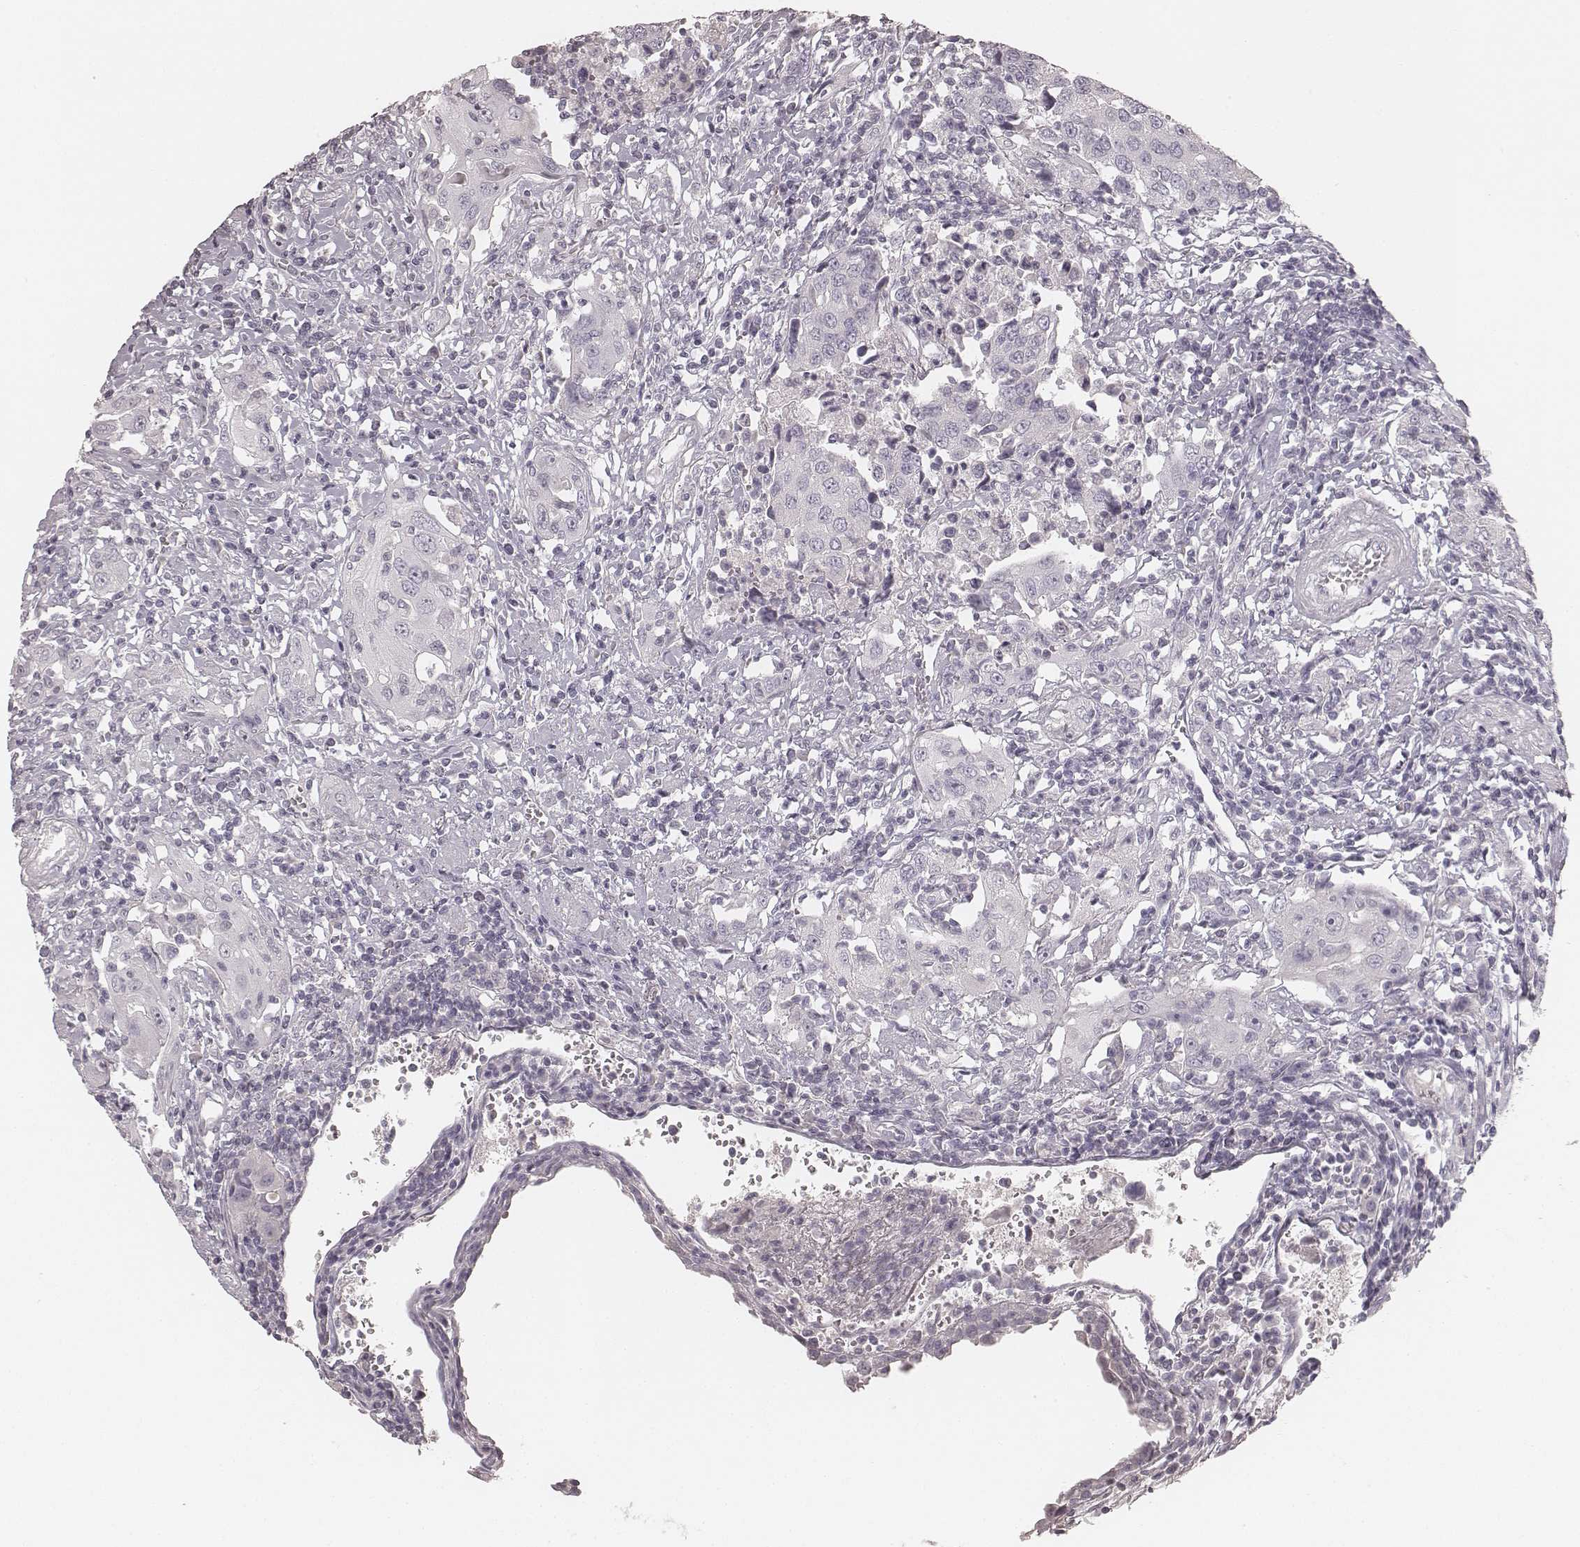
{"staining": {"intensity": "negative", "quantity": "none", "location": "none"}, "tissue": "urothelial cancer", "cell_type": "Tumor cells", "image_type": "cancer", "snomed": [{"axis": "morphology", "description": "Urothelial carcinoma, High grade"}, {"axis": "topography", "description": "Urinary bladder"}], "caption": "Immunohistochemistry (IHC) histopathology image of human high-grade urothelial carcinoma stained for a protein (brown), which exhibits no expression in tumor cells.", "gene": "KRT31", "patient": {"sex": "female", "age": 85}}